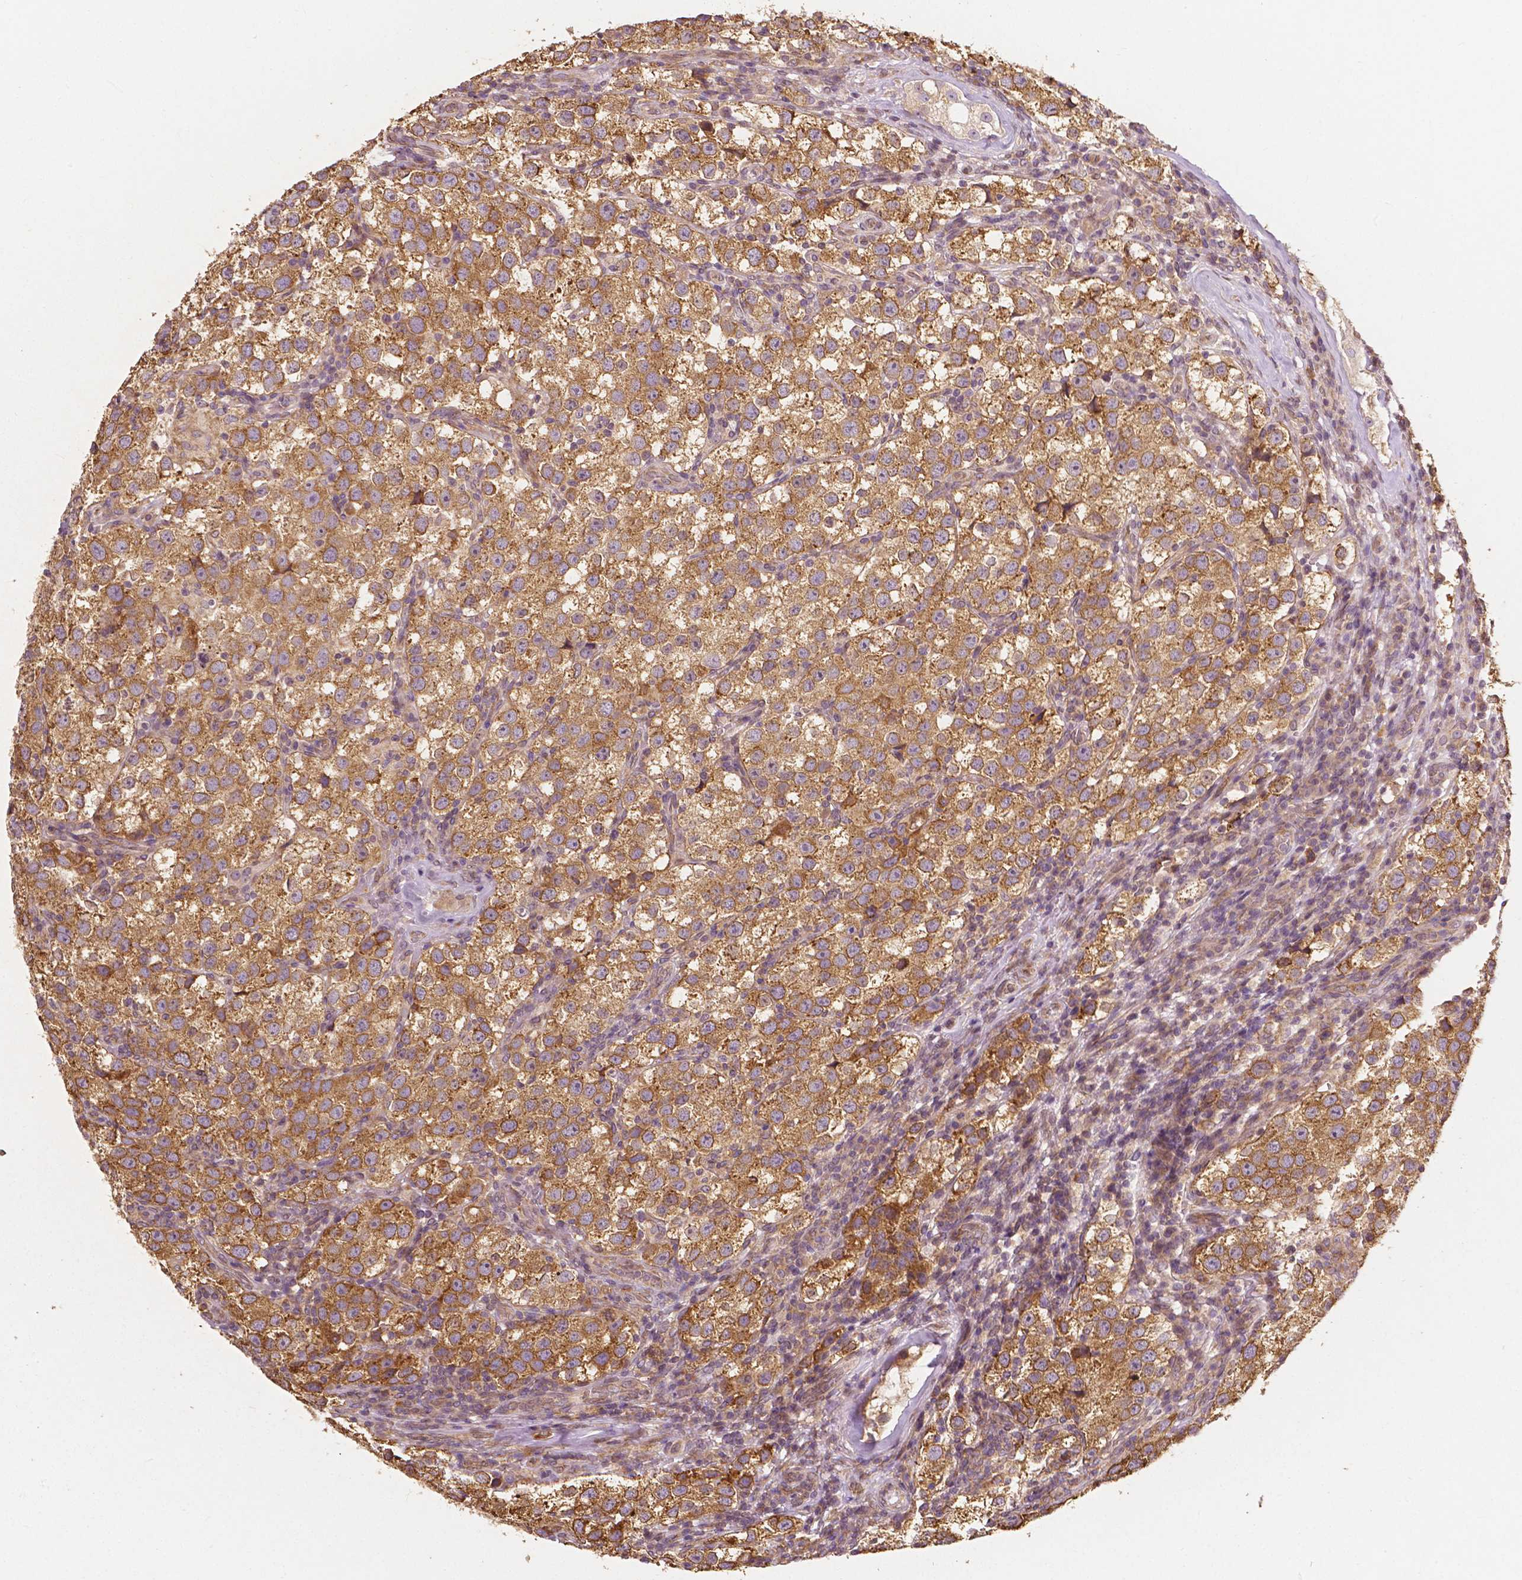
{"staining": {"intensity": "moderate", "quantity": ">75%", "location": "cytoplasmic/membranous"}, "tissue": "testis cancer", "cell_type": "Tumor cells", "image_type": "cancer", "snomed": [{"axis": "morphology", "description": "Seminoma, NOS"}, {"axis": "topography", "description": "Testis"}], "caption": "Testis seminoma stained for a protein shows moderate cytoplasmic/membranous positivity in tumor cells.", "gene": "G3BP1", "patient": {"sex": "male", "age": 37}}